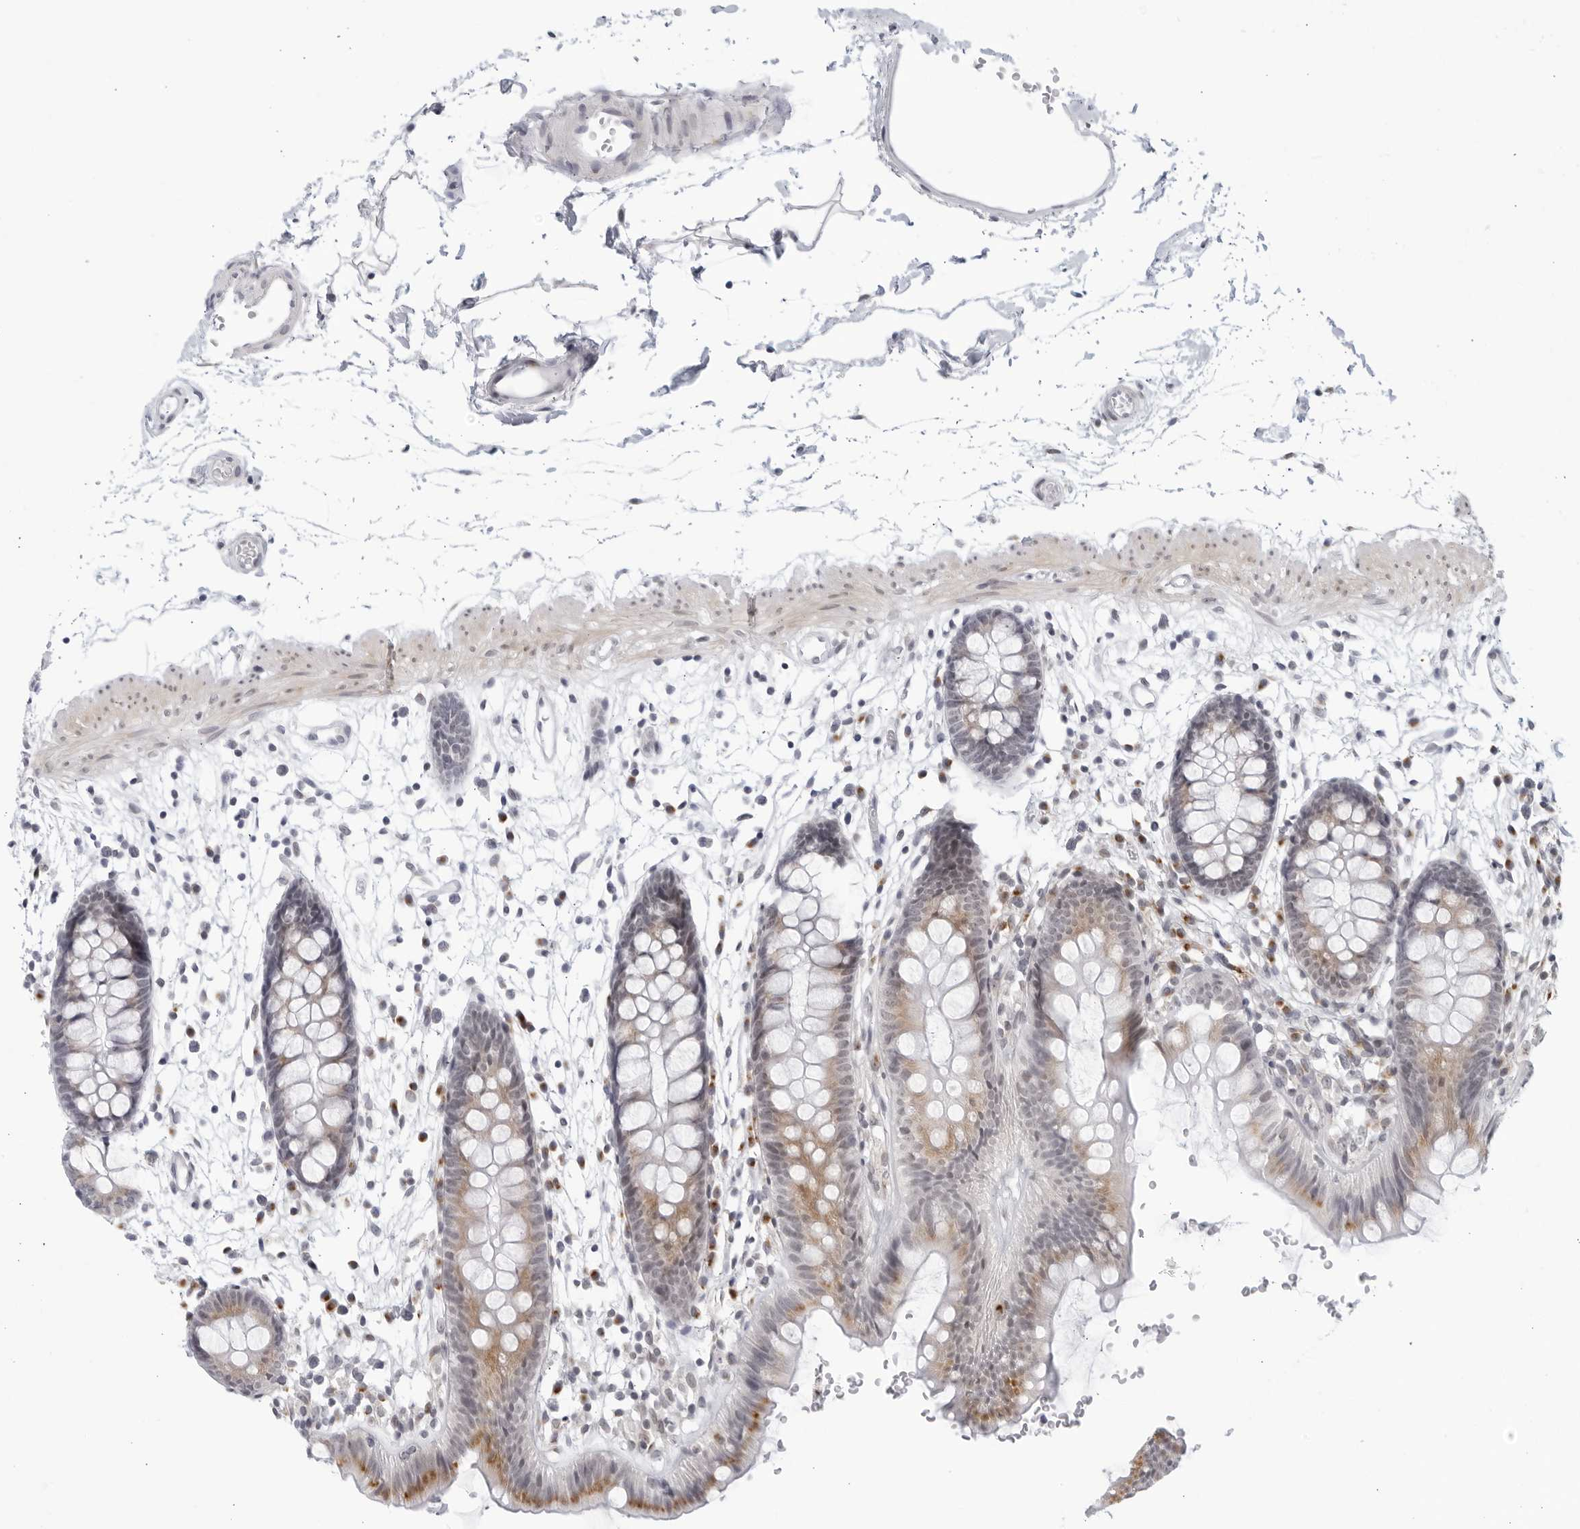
{"staining": {"intensity": "negative", "quantity": "none", "location": "none"}, "tissue": "colon", "cell_type": "Endothelial cells", "image_type": "normal", "snomed": [{"axis": "morphology", "description": "Normal tissue, NOS"}, {"axis": "topography", "description": "Colon"}], "caption": "Immunohistochemistry histopathology image of normal colon: human colon stained with DAB (3,3'-diaminobenzidine) displays no significant protein expression in endothelial cells. (DAB IHC visualized using brightfield microscopy, high magnification).", "gene": "WDTC1", "patient": {"sex": "male", "age": 56}}